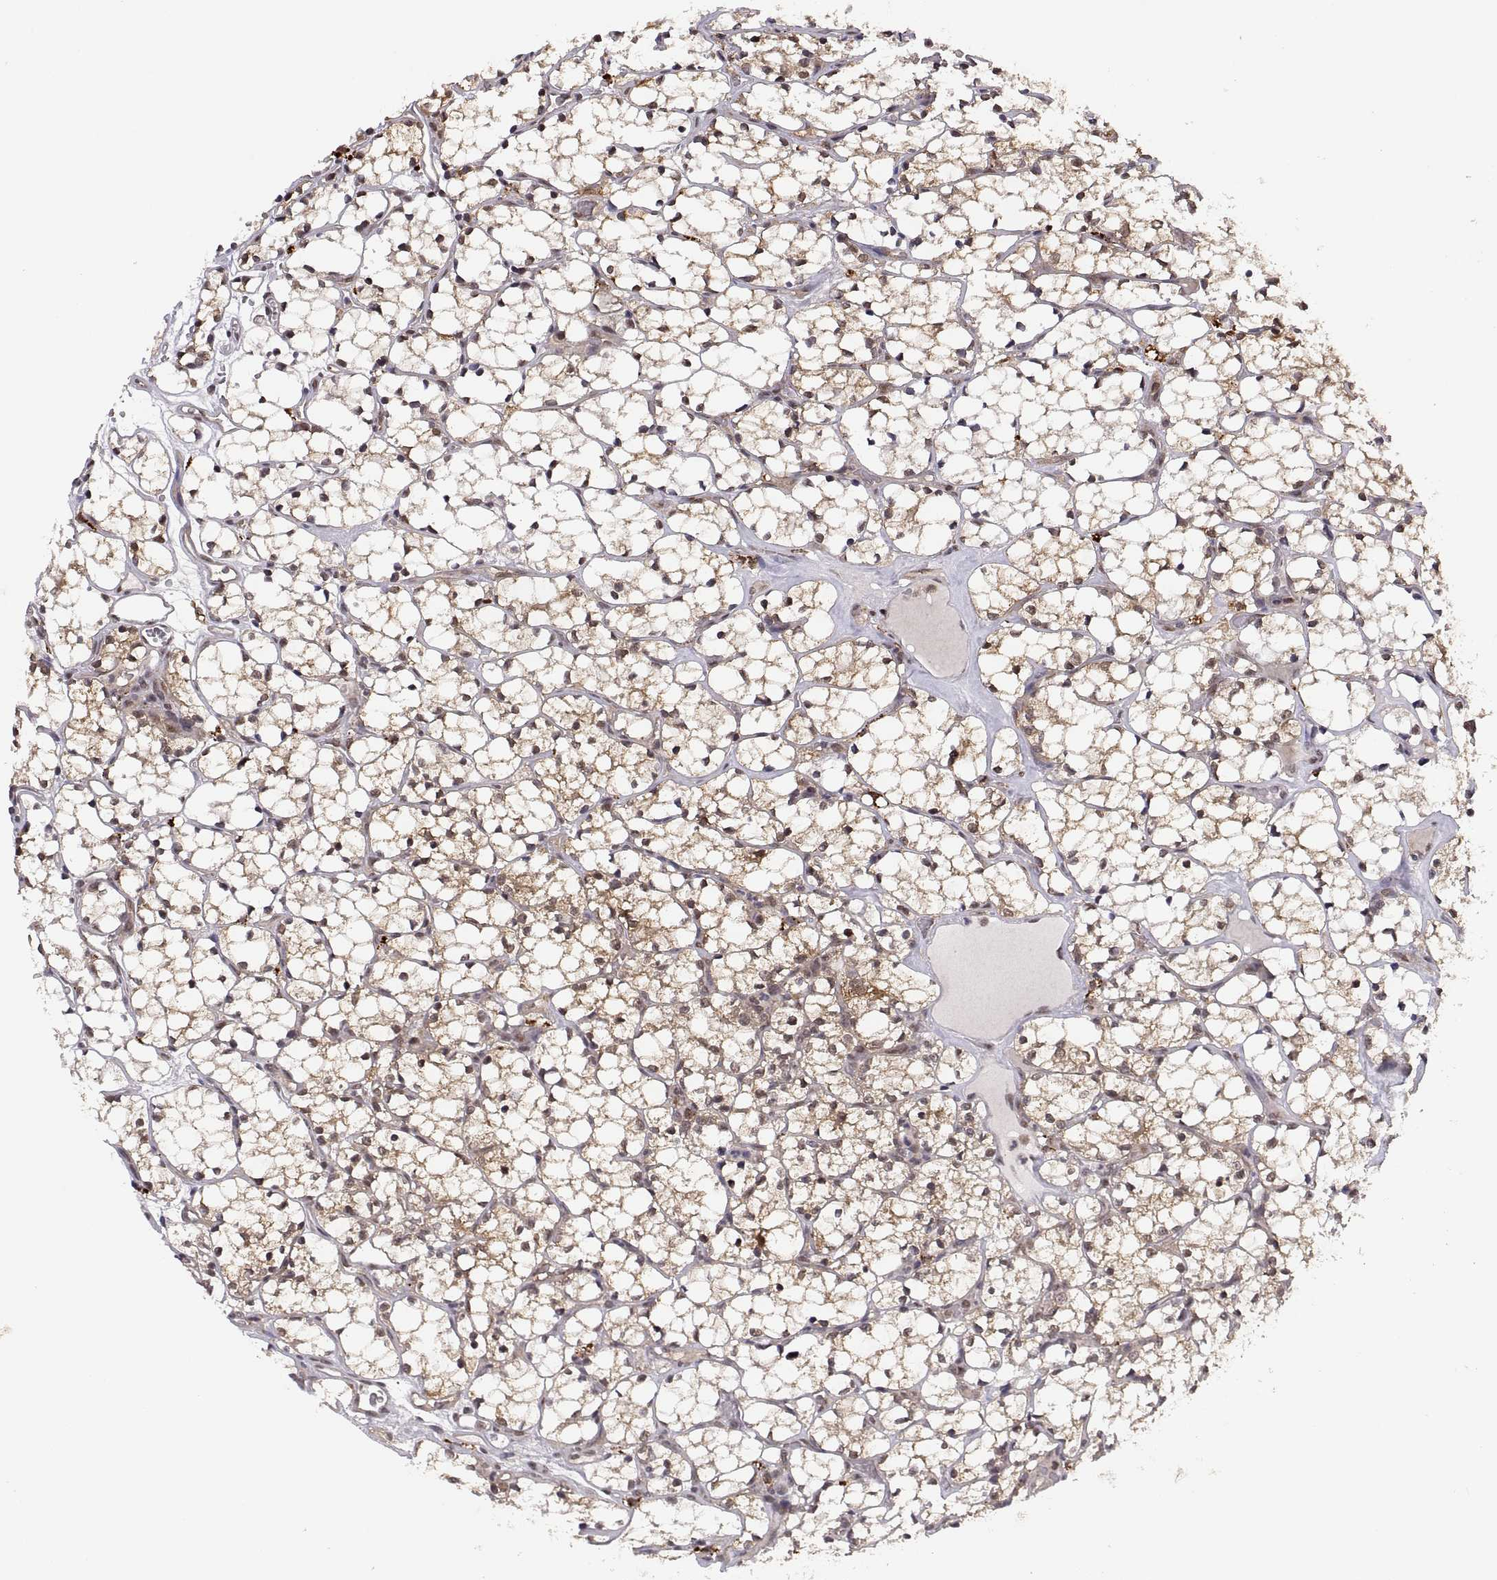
{"staining": {"intensity": "moderate", "quantity": ">75%", "location": "cytoplasmic/membranous"}, "tissue": "renal cancer", "cell_type": "Tumor cells", "image_type": "cancer", "snomed": [{"axis": "morphology", "description": "Adenocarcinoma, NOS"}, {"axis": "topography", "description": "Kidney"}], "caption": "Renal cancer (adenocarcinoma) stained with IHC reveals moderate cytoplasmic/membranous staining in approximately >75% of tumor cells.", "gene": "PSMC2", "patient": {"sex": "female", "age": 69}}